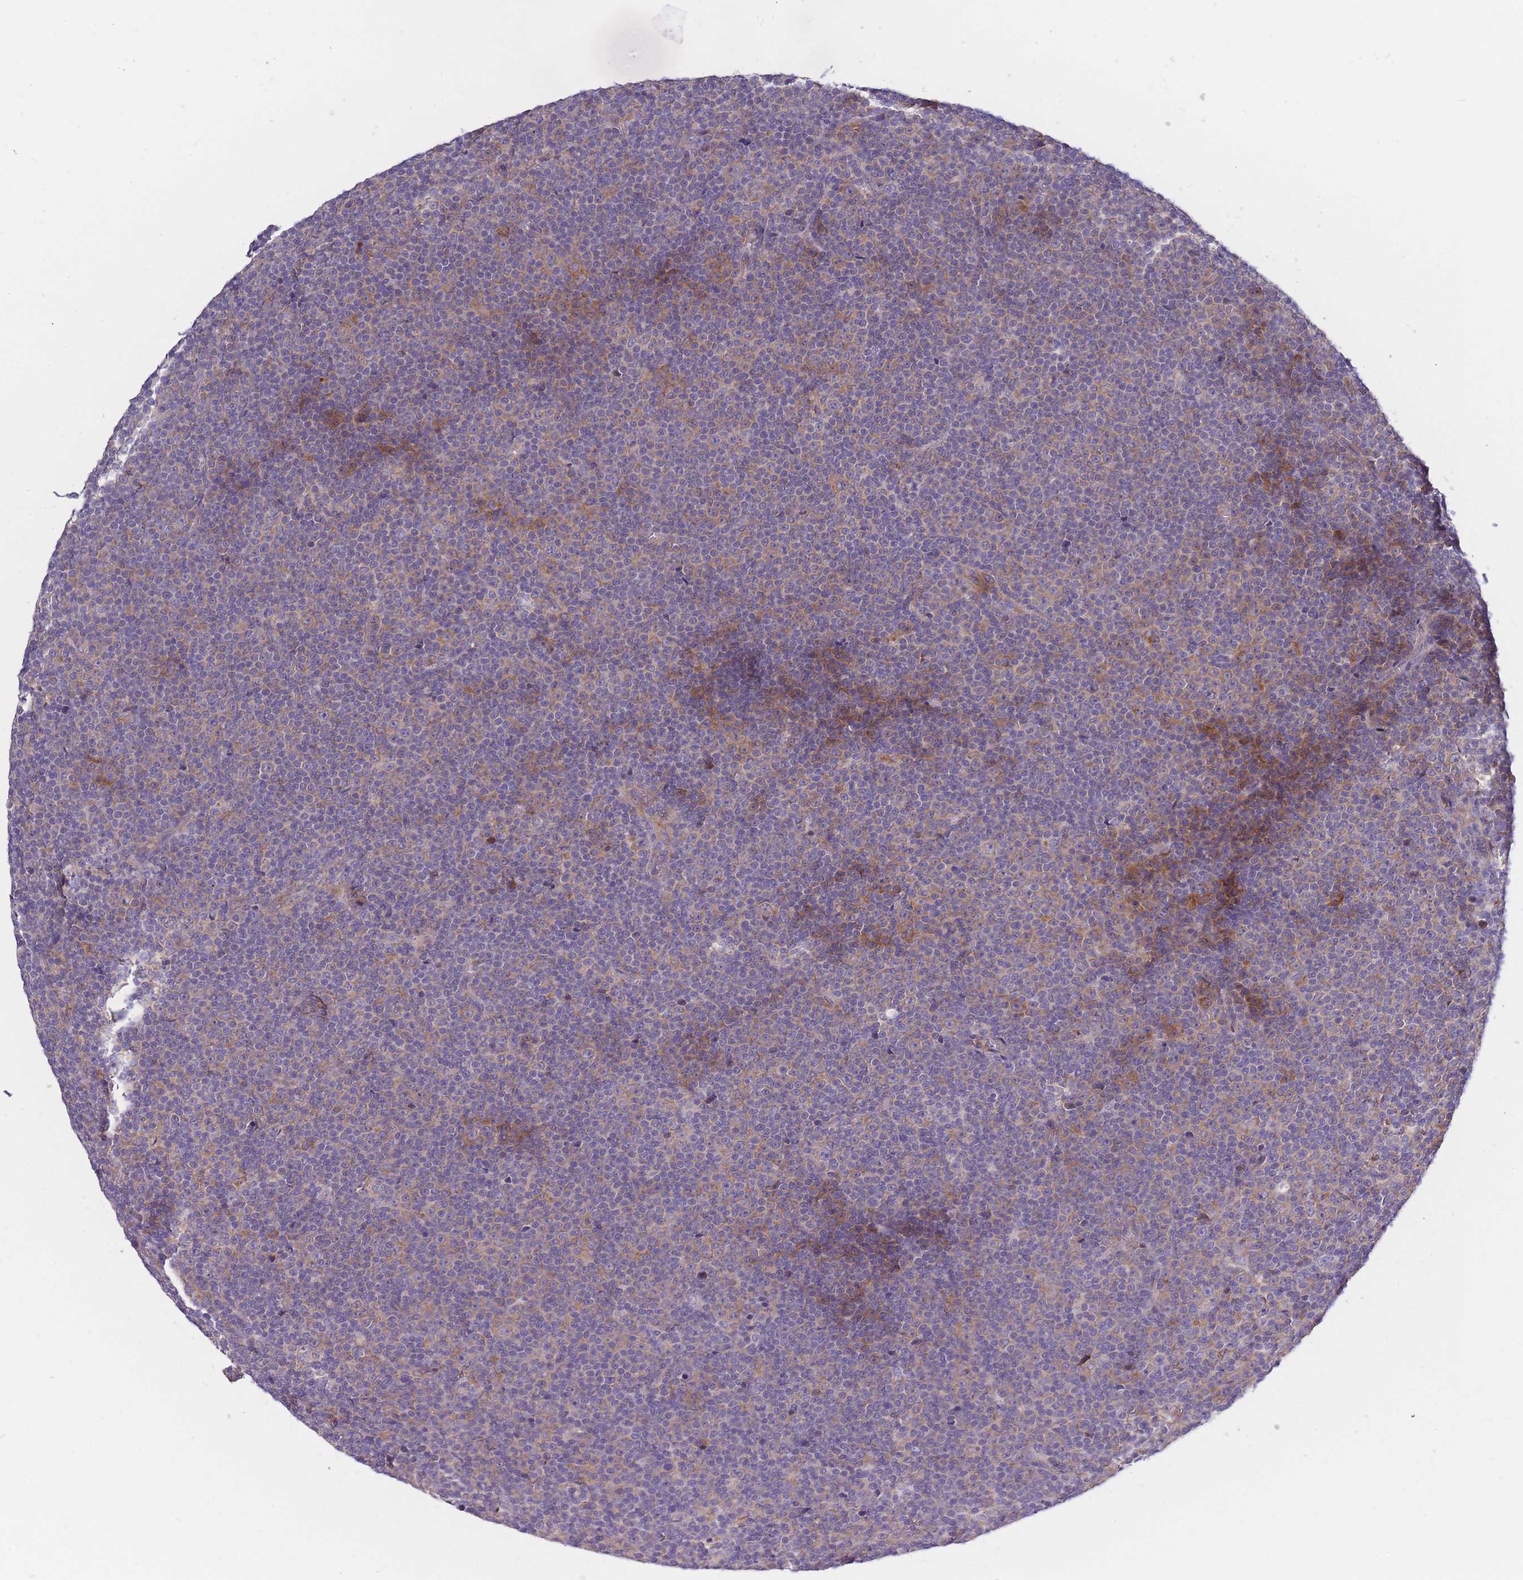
{"staining": {"intensity": "weak", "quantity": "<25%", "location": "cytoplasmic/membranous"}, "tissue": "lymphoma", "cell_type": "Tumor cells", "image_type": "cancer", "snomed": [{"axis": "morphology", "description": "Malignant lymphoma, non-Hodgkin's type, Low grade"}, {"axis": "topography", "description": "Lymph node"}], "caption": "A photomicrograph of malignant lymphoma, non-Hodgkin's type (low-grade) stained for a protein reveals no brown staining in tumor cells.", "gene": "NDUFAF6", "patient": {"sex": "female", "age": 67}}